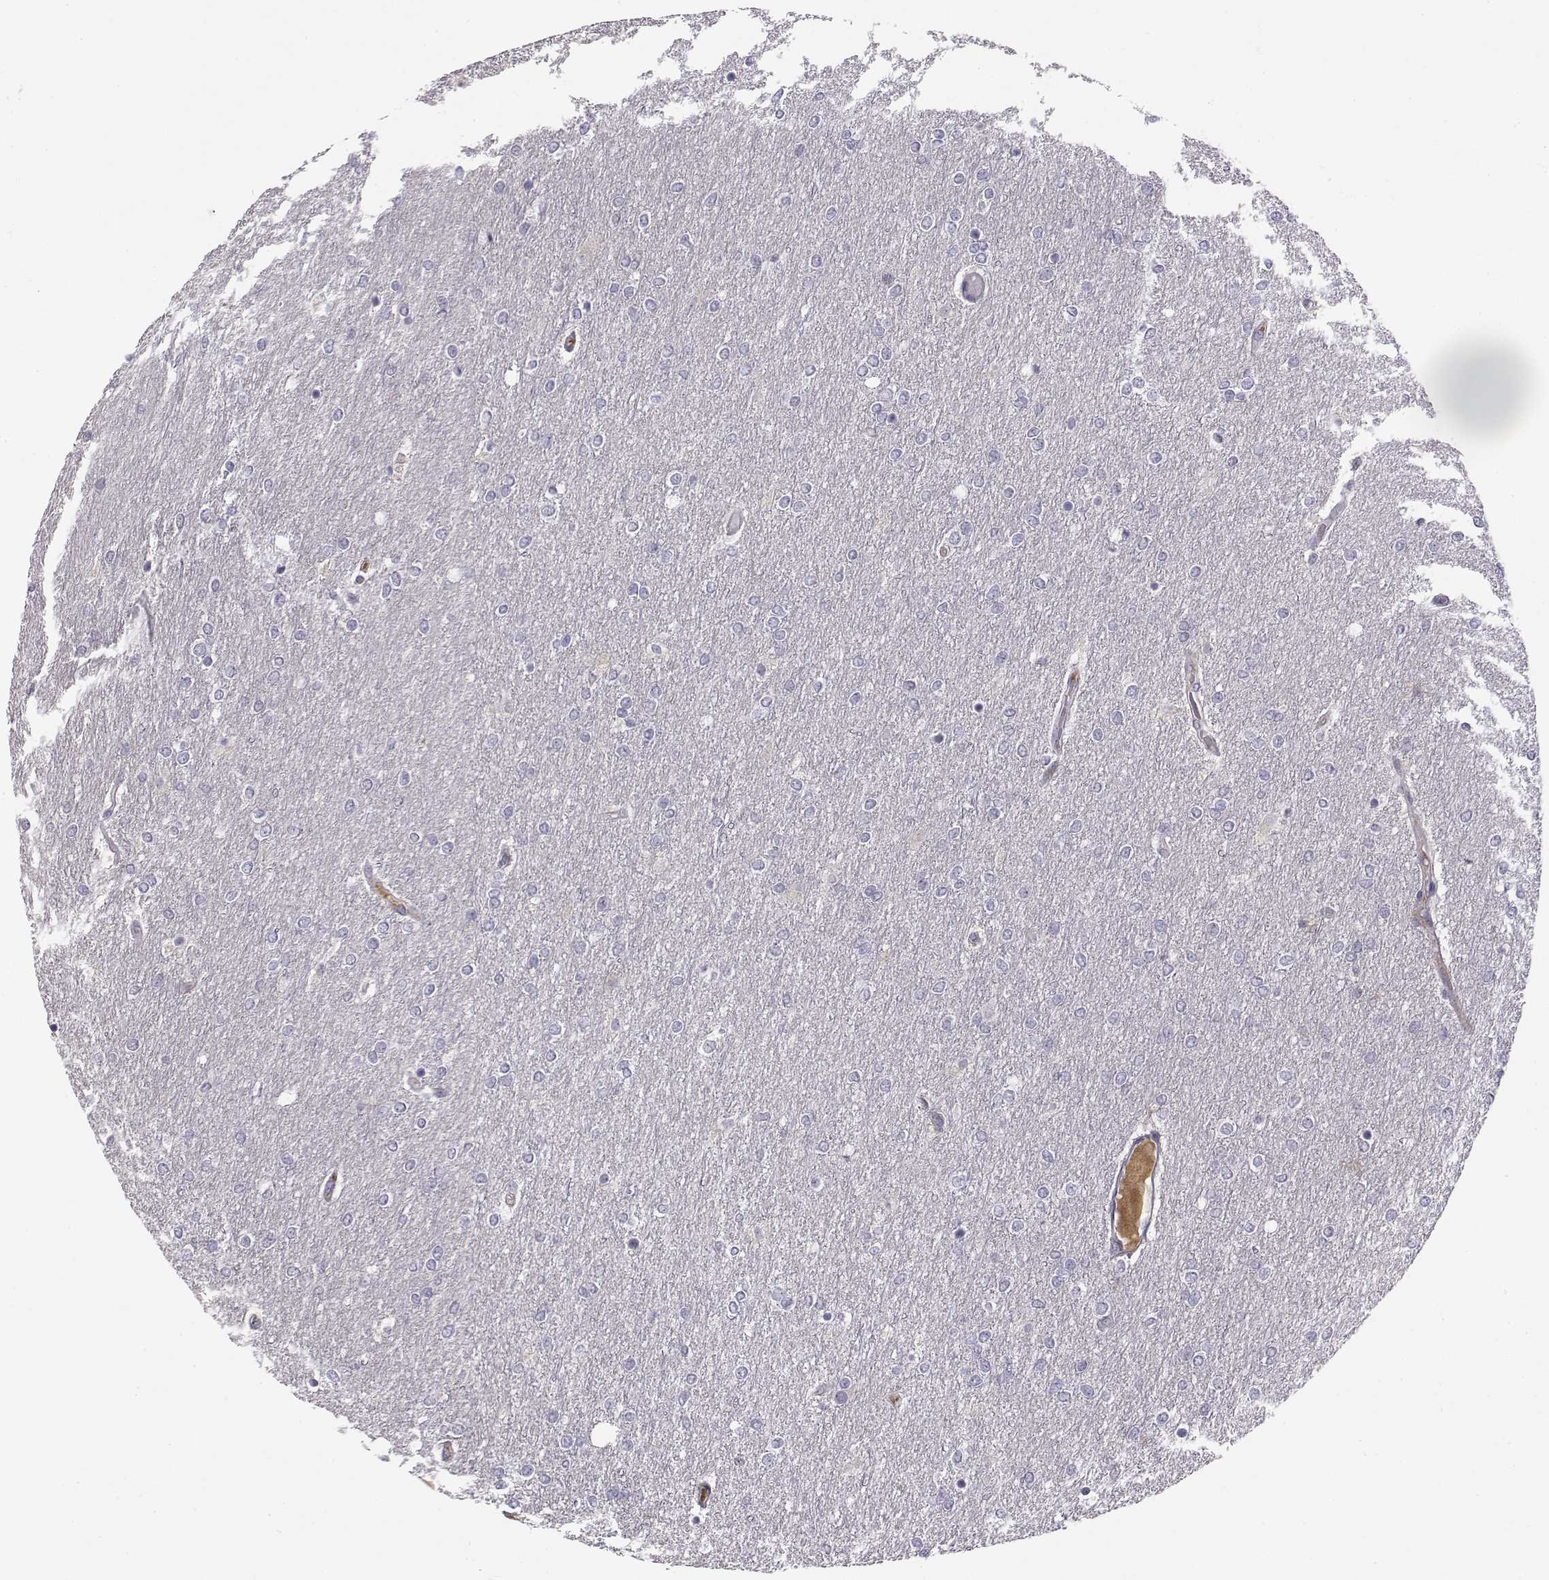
{"staining": {"intensity": "negative", "quantity": "none", "location": "none"}, "tissue": "glioma", "cell_type": "Tumor cells", "image_type": "cancer", "snomed": [{"axis": "morphology", "description": "Glioma, malignant, High grade"}, {"axis": "topography", "description": "Brain"}], "caption": "High-grade glioma (malignant) was stained to show a protein in brown. There is no significant expression in tumor cells.", "gene": "ACSL6", "patient": {"sex": "female", "age": 61}}